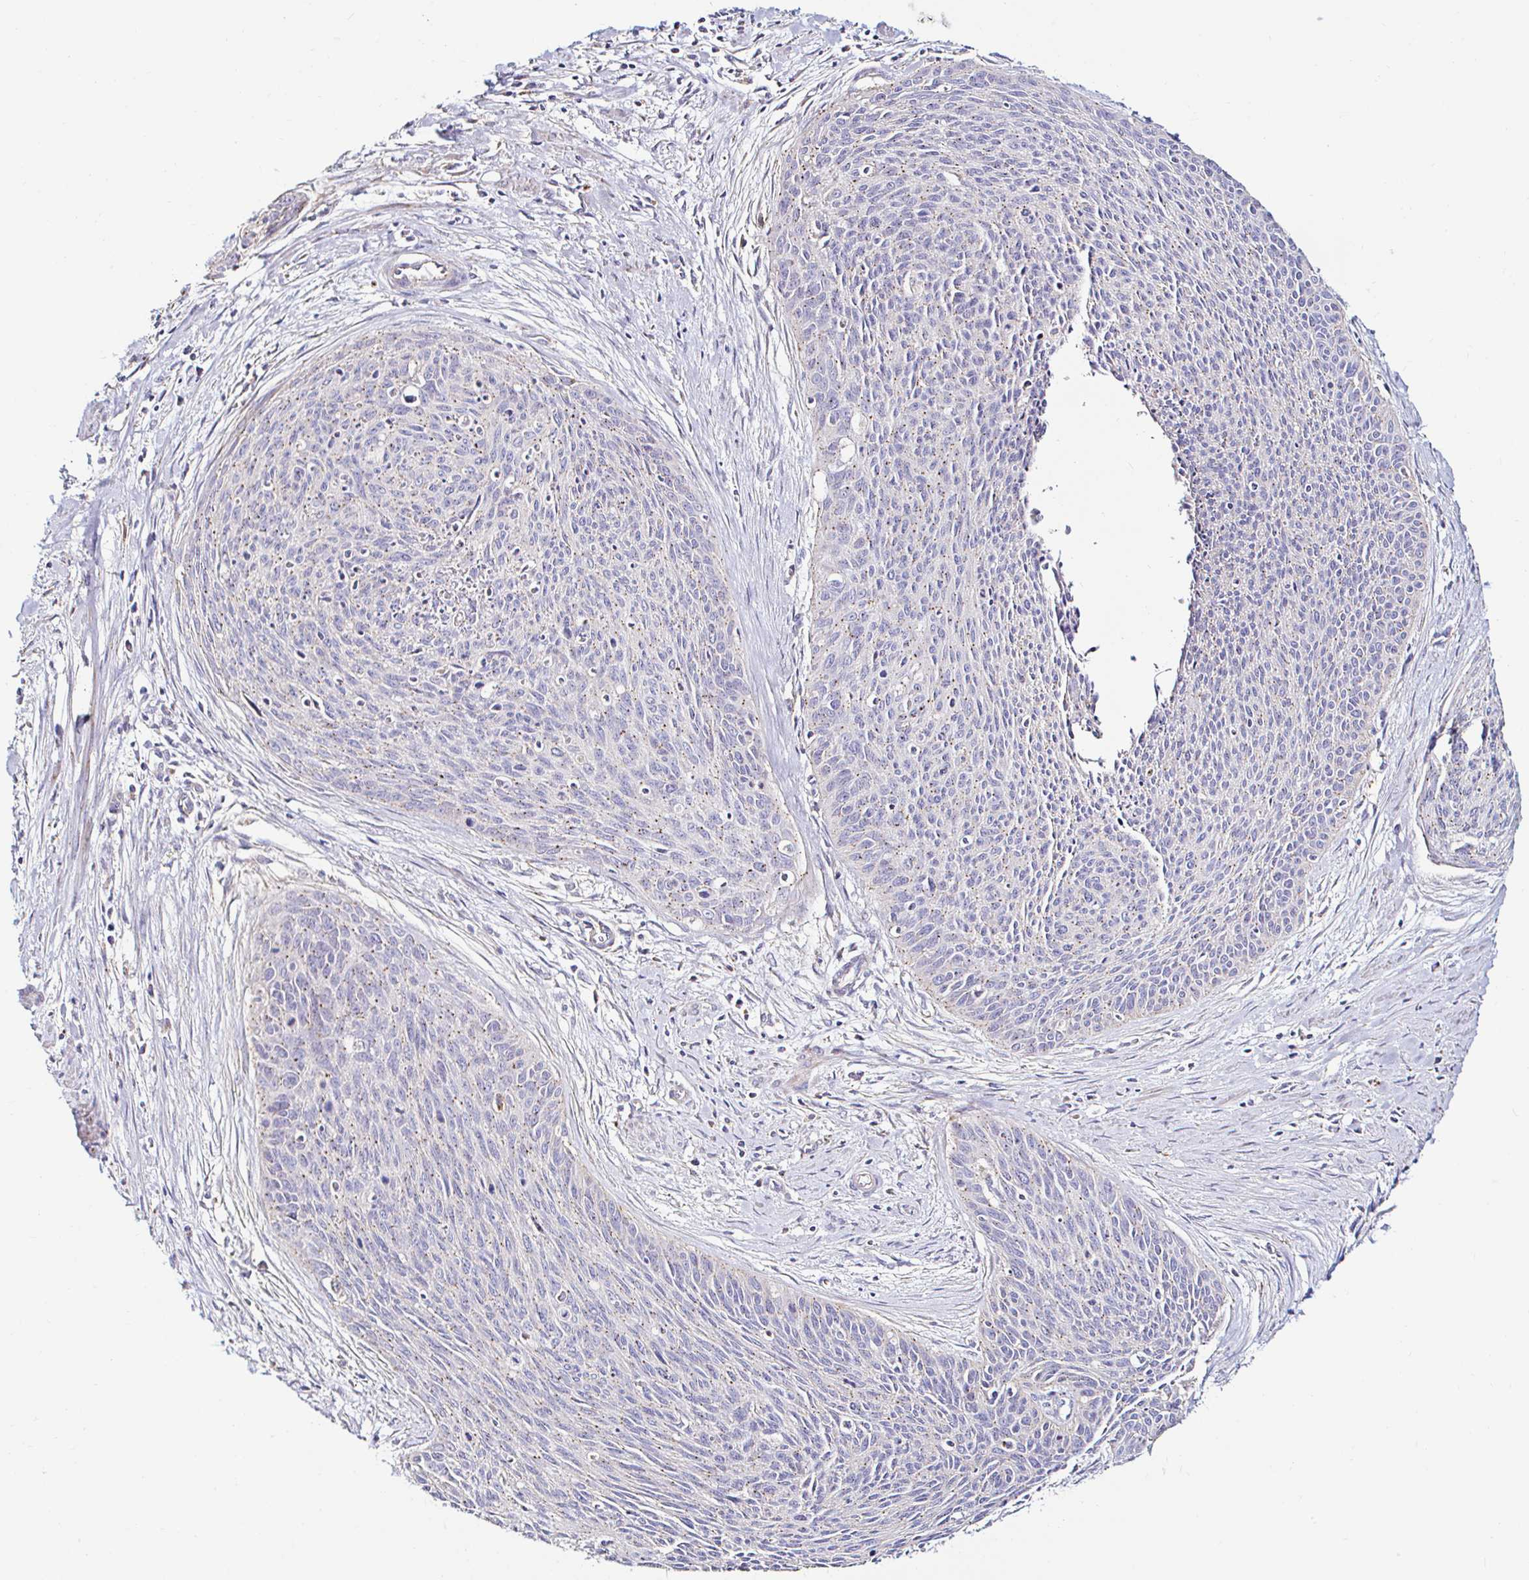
{"staining": {"intensity": "weak", "quantity": "<25%", "location": "cytoplasmic/membranous"}, "tissue": "cervical cancer", "cell_type": "Tumor cells", "image_type": "cancer", "snomed": [{"axis": "morphology", "description": "Squamous cell carcinoma, NOS"}, {"axis": "topography", "description": "Cervix"}], "caption": "Image shows no significant protein staining in tumor cells of cervical cancer.", "gene": "GALNS", "patient": {"sex": "female", "age": 55}}